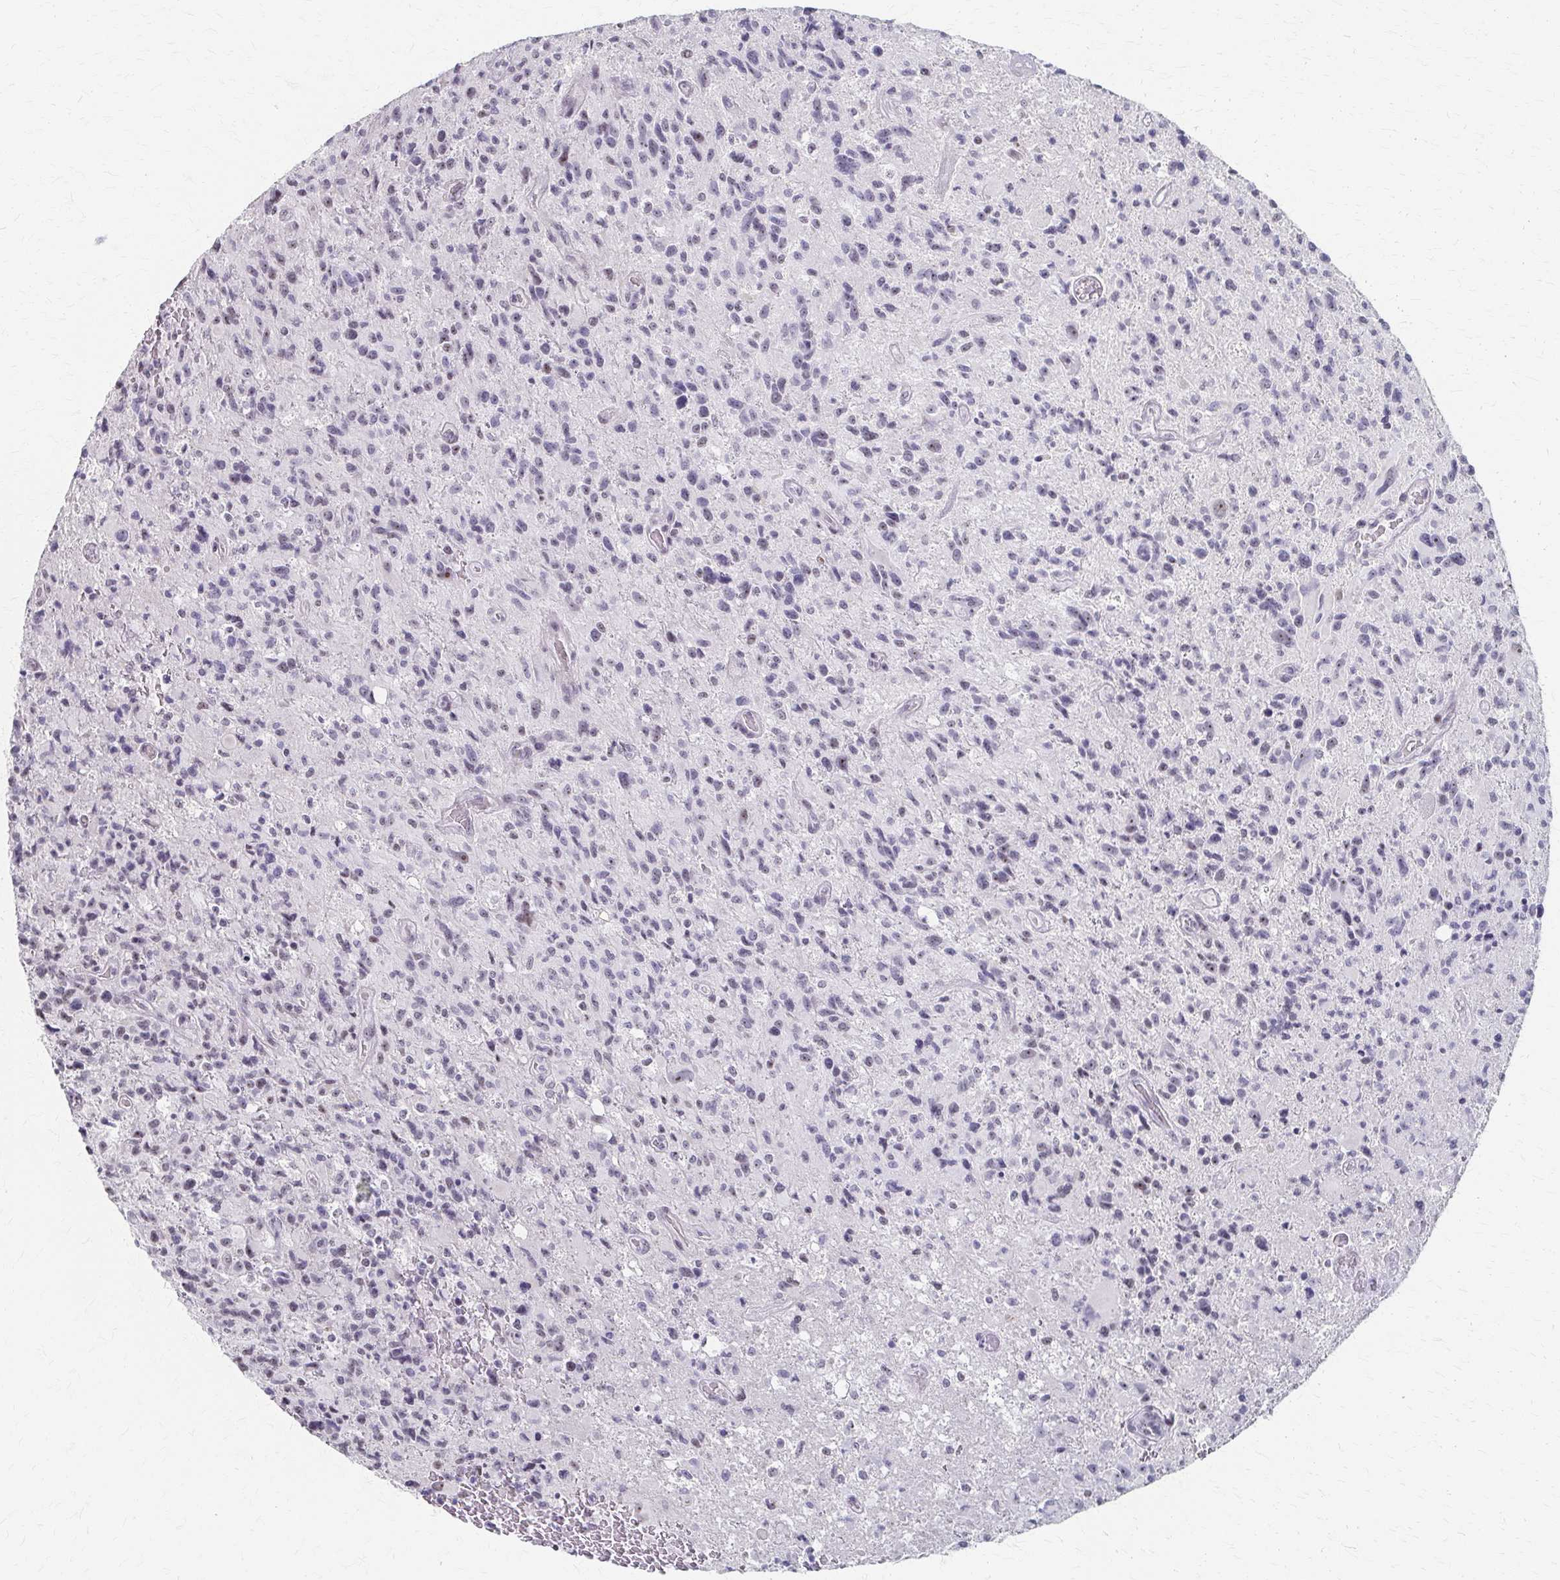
{"staining": {"intensity": "weak", "quantity": "<25%", "location": "nuclear"}, "tissue": "glioma", "cell_type": "Tumor cells", "image_type": "cancer", "snomed": [{"axis": "morphology", "description": "Glioma, malignant, High grade"}, {"axis": "topography", "description": "Brain"}], "caption": "Glioma was stained to show a protein in brown. There is no significant positivity in tumor cells. (DAB (3,3'-diaminobenzidine) immunohistochemistry, high magnification).", "gene": "PES1", "patient": {"sex": "male", "age": 63}}